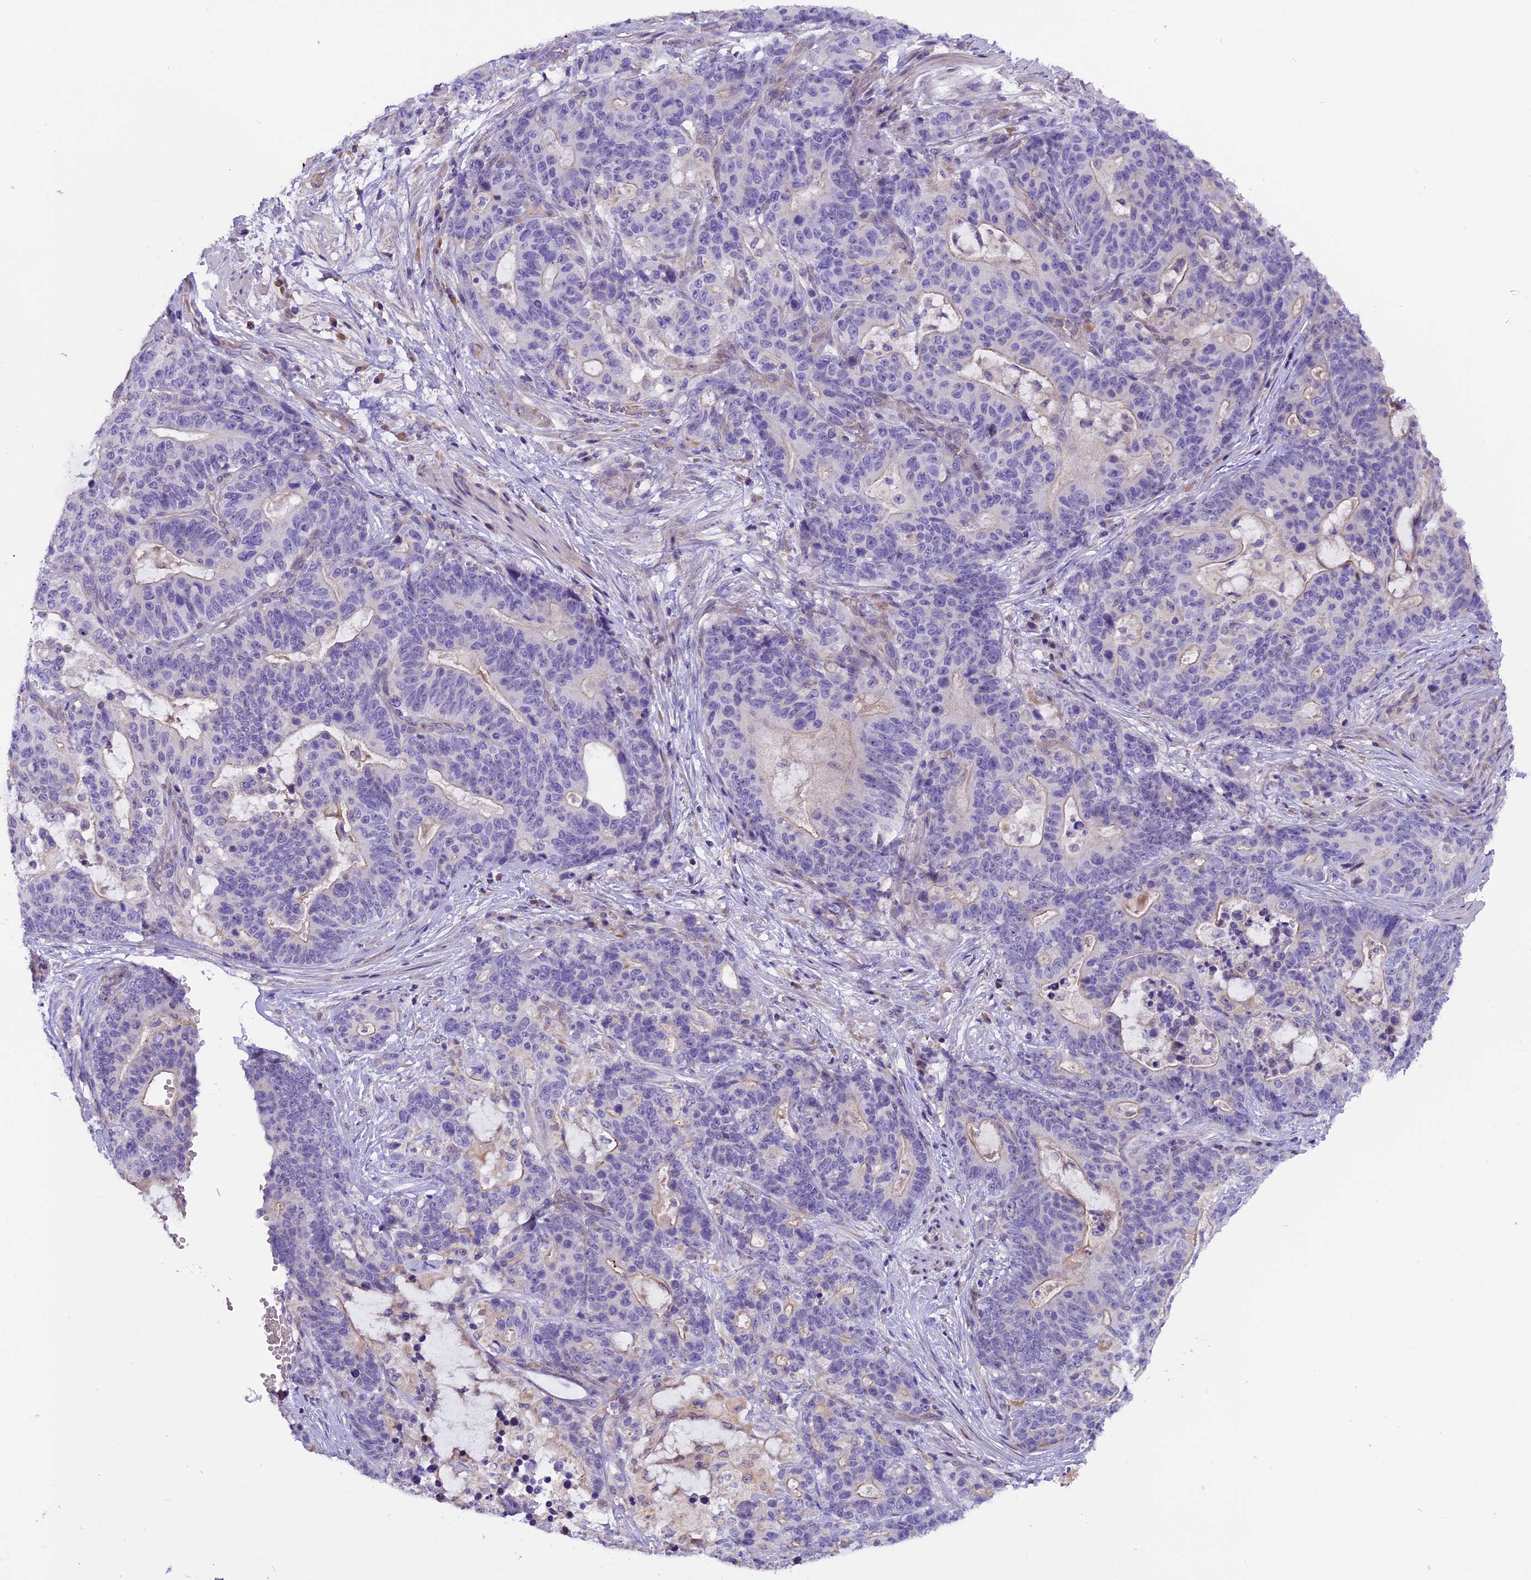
{"staining": {"intensity": "negative", "quantity": "none", "location": "none"}, "tissue": "stomach cancer", "cell_type": "Tumor cells", "image_type": "cancer", "snomed": [{"axis": "morphology", "description": "Normal tissue, NOS"}, {"axis": "morphology", "description": "Adenocarcinoma, NOS"}, {"axis": "topography", "description": "Stomach"}], "caption": "Protein analysis of adenocarcinoma (stomach) shows no significant expression in tumor cells.", "gene": "CCDC32", "patient": {"sex": "female", "age": 64}}